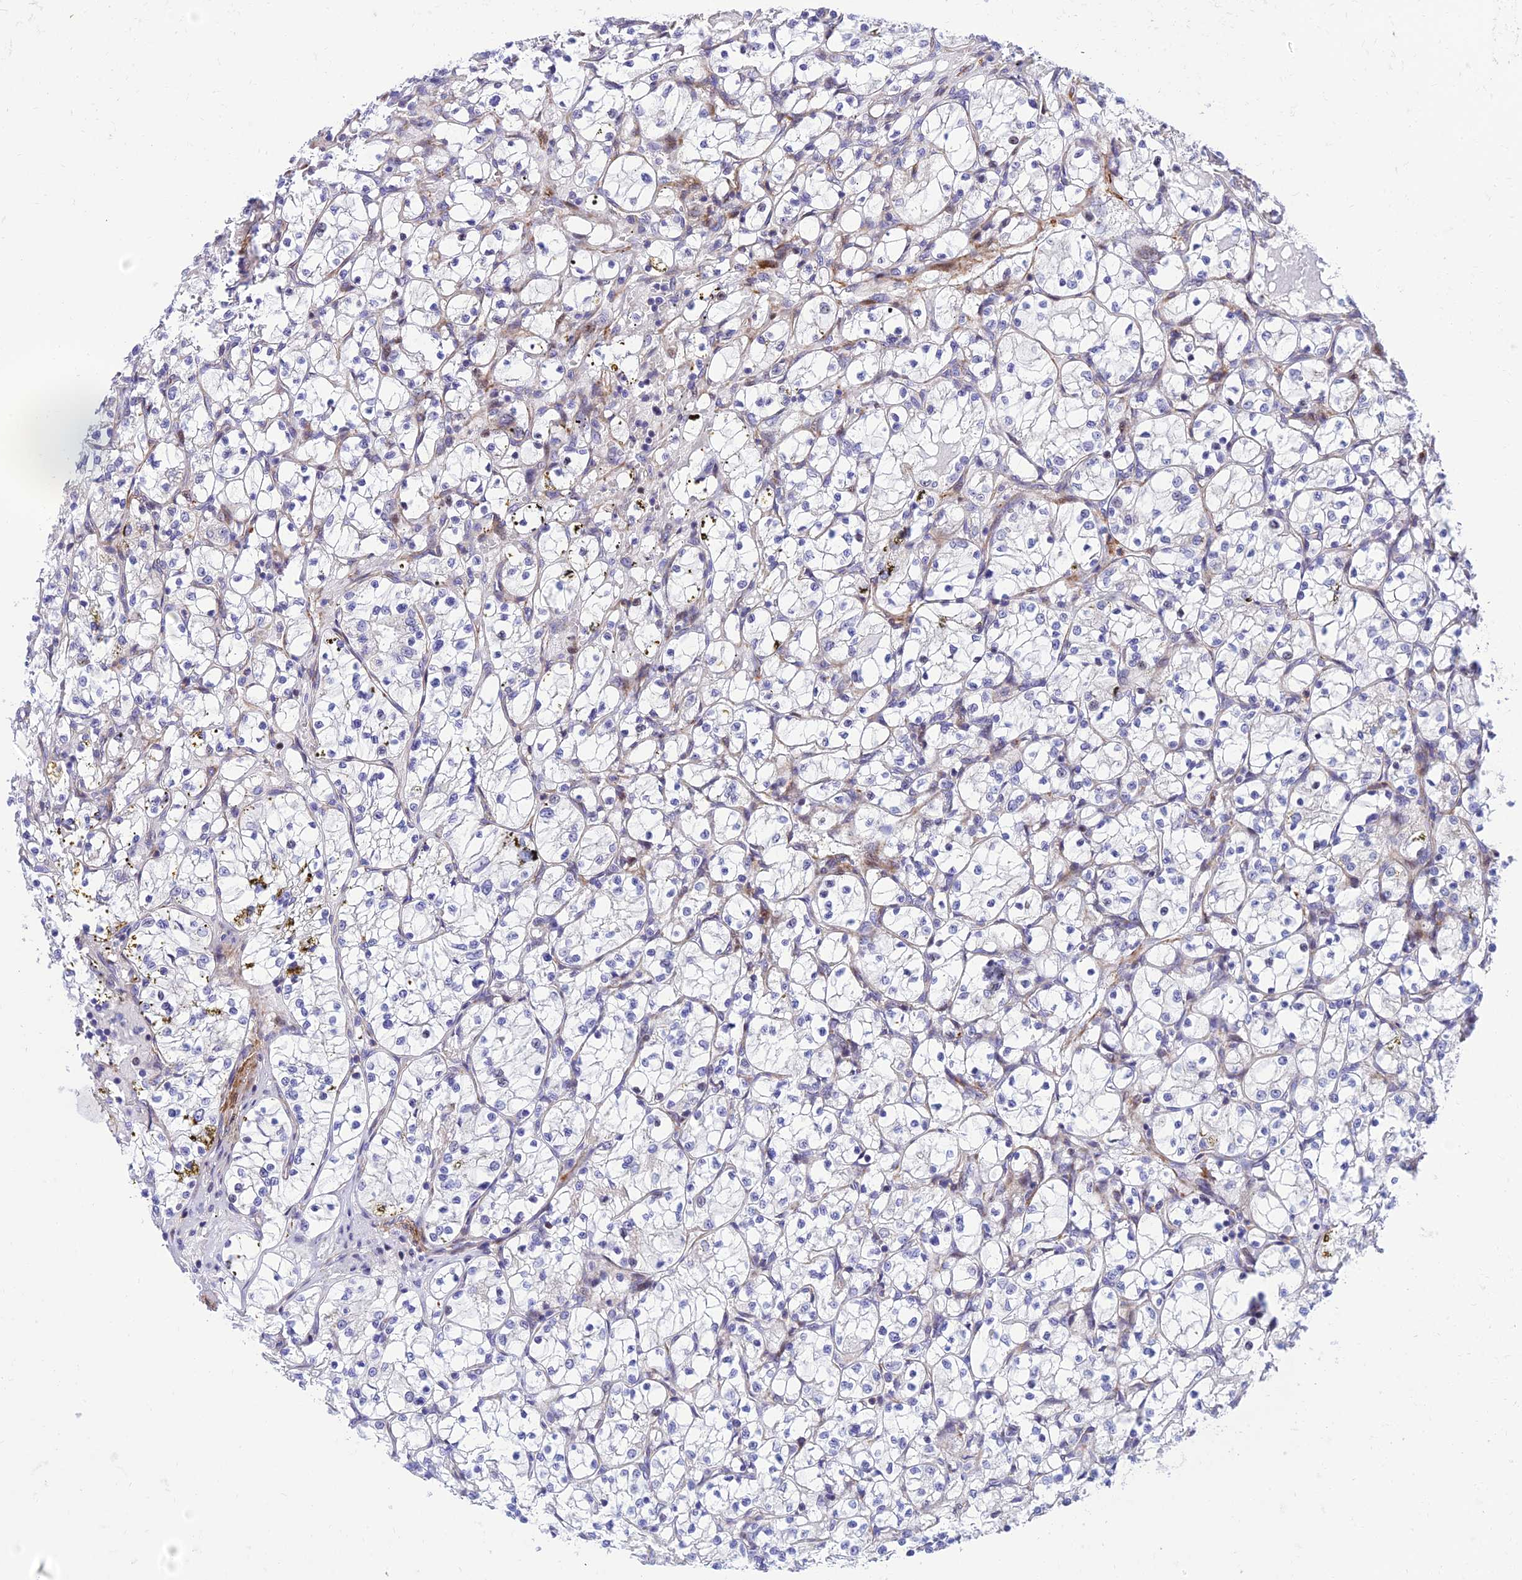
{"staining": {"intensity": "negative", "quantity": "none", "location": "none"}, "tissue": "renal cancer", "cell_type": "Tumor cells", "image_type": "cancer", "snomed": [{"axis": "morphology", "description": "Adenocarcinoma, NOS"}, {"axis": "topography", "description": "Kidney"}], "caption": "This is an immunohistochemistry micrograph of renal adenocarcinoma. There is no staining in tumor cells.", "gene": "KBTBD7", "patient": {"sex": "female", "age": 69}}